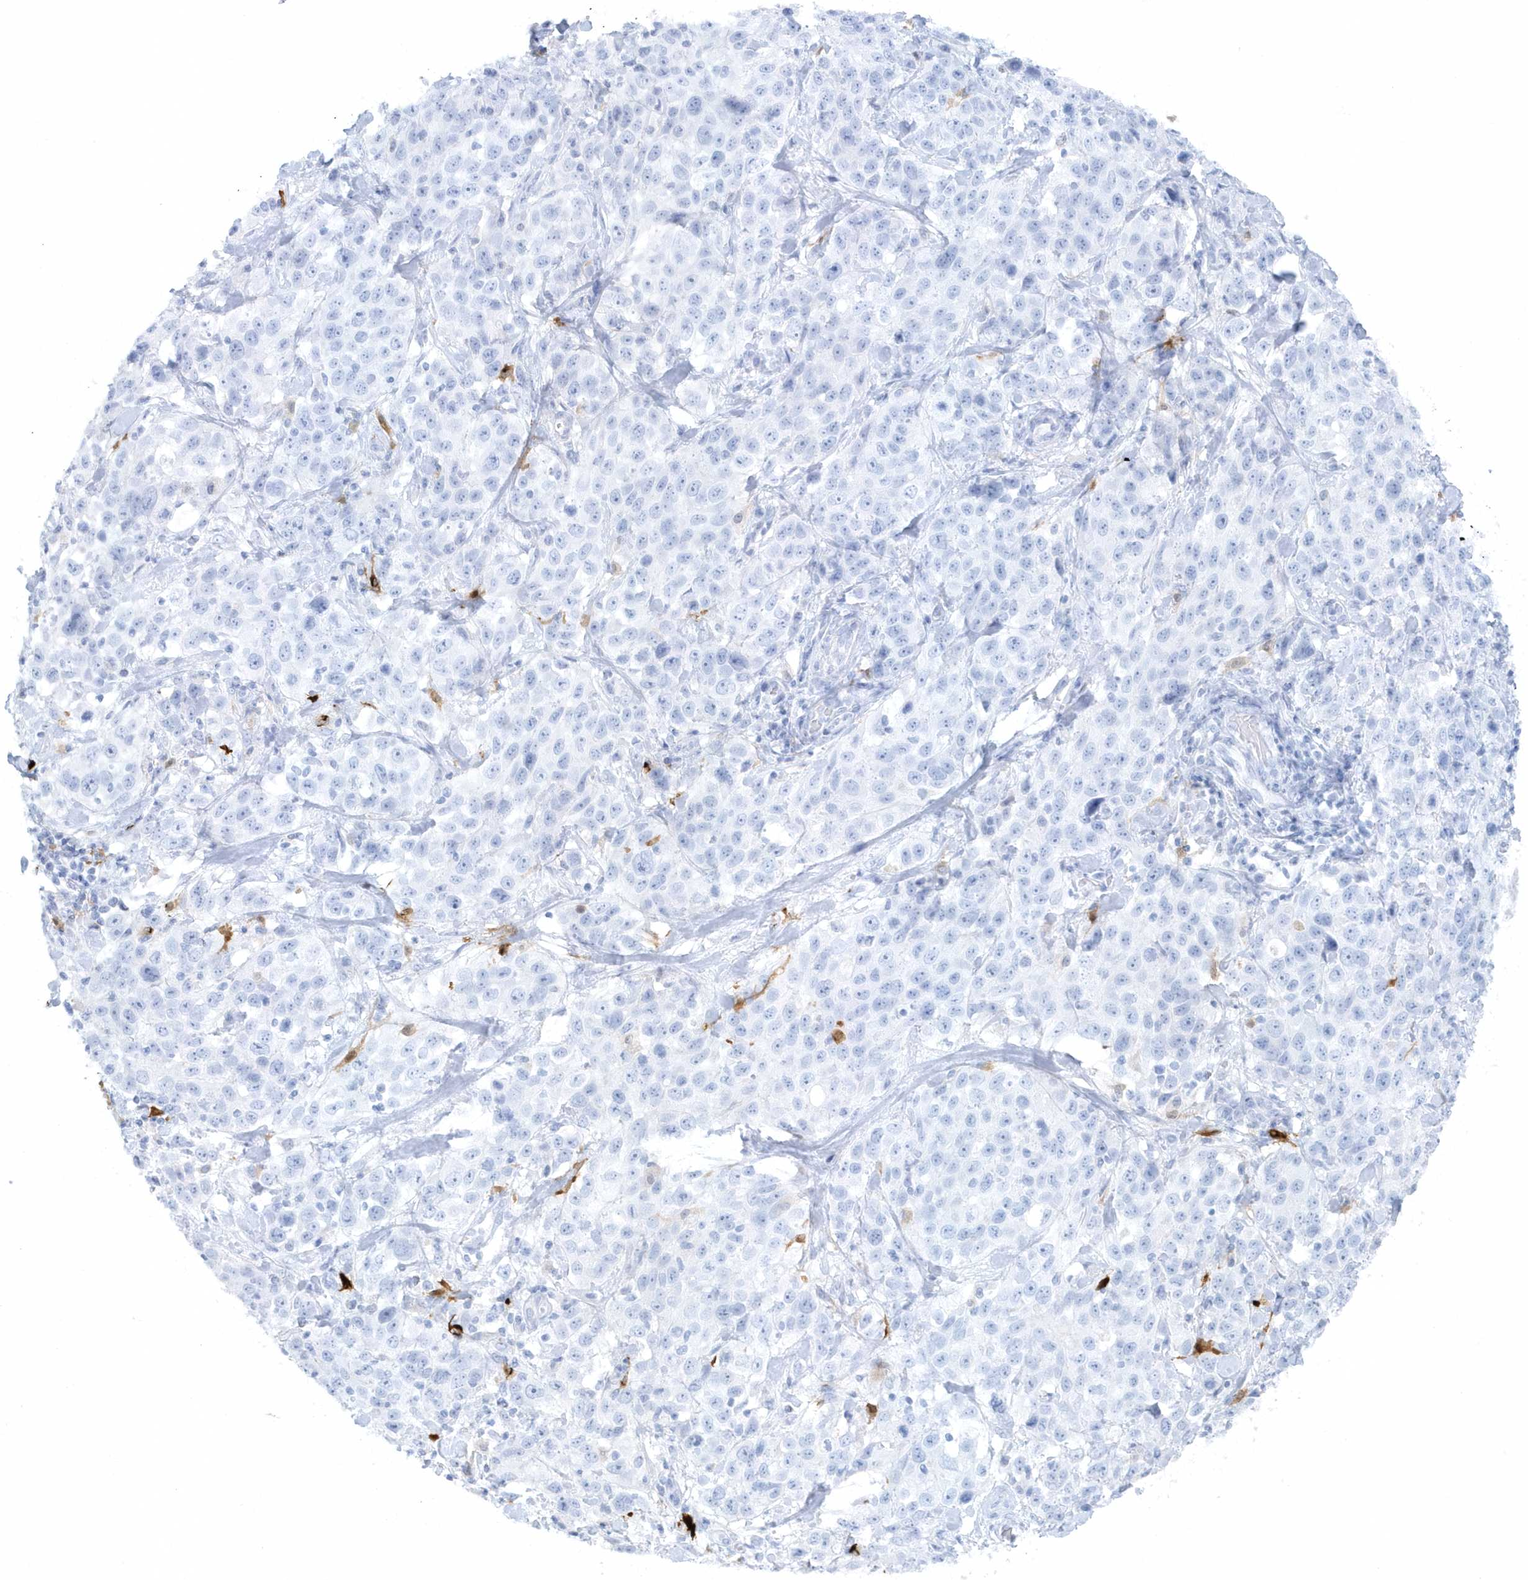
{"staining": {"intensity": "negative", "quantity": "none", "location": "none"}, "tissue": "stomach cancer", "cell_type": "Tumor cells", "image_type": "cancer", "snomed": [{"axis": "morphology", "description": "Normal tissue, NOS"}, {"axis": "morphology", "description": "Adenocarcinoma, NOS"}, {"axis": "topography", "description": "Lymph node"}, {"axis": "topography", "description": "Stomach"}], "caption": "High power microscopy micrograph of an immunohistochemistry image of adenocarcinoma (stomach), revealing no significant positivity in tumor cells.", "gene": "FAM98A", "patient": {"sex": "male", "age": 48}}